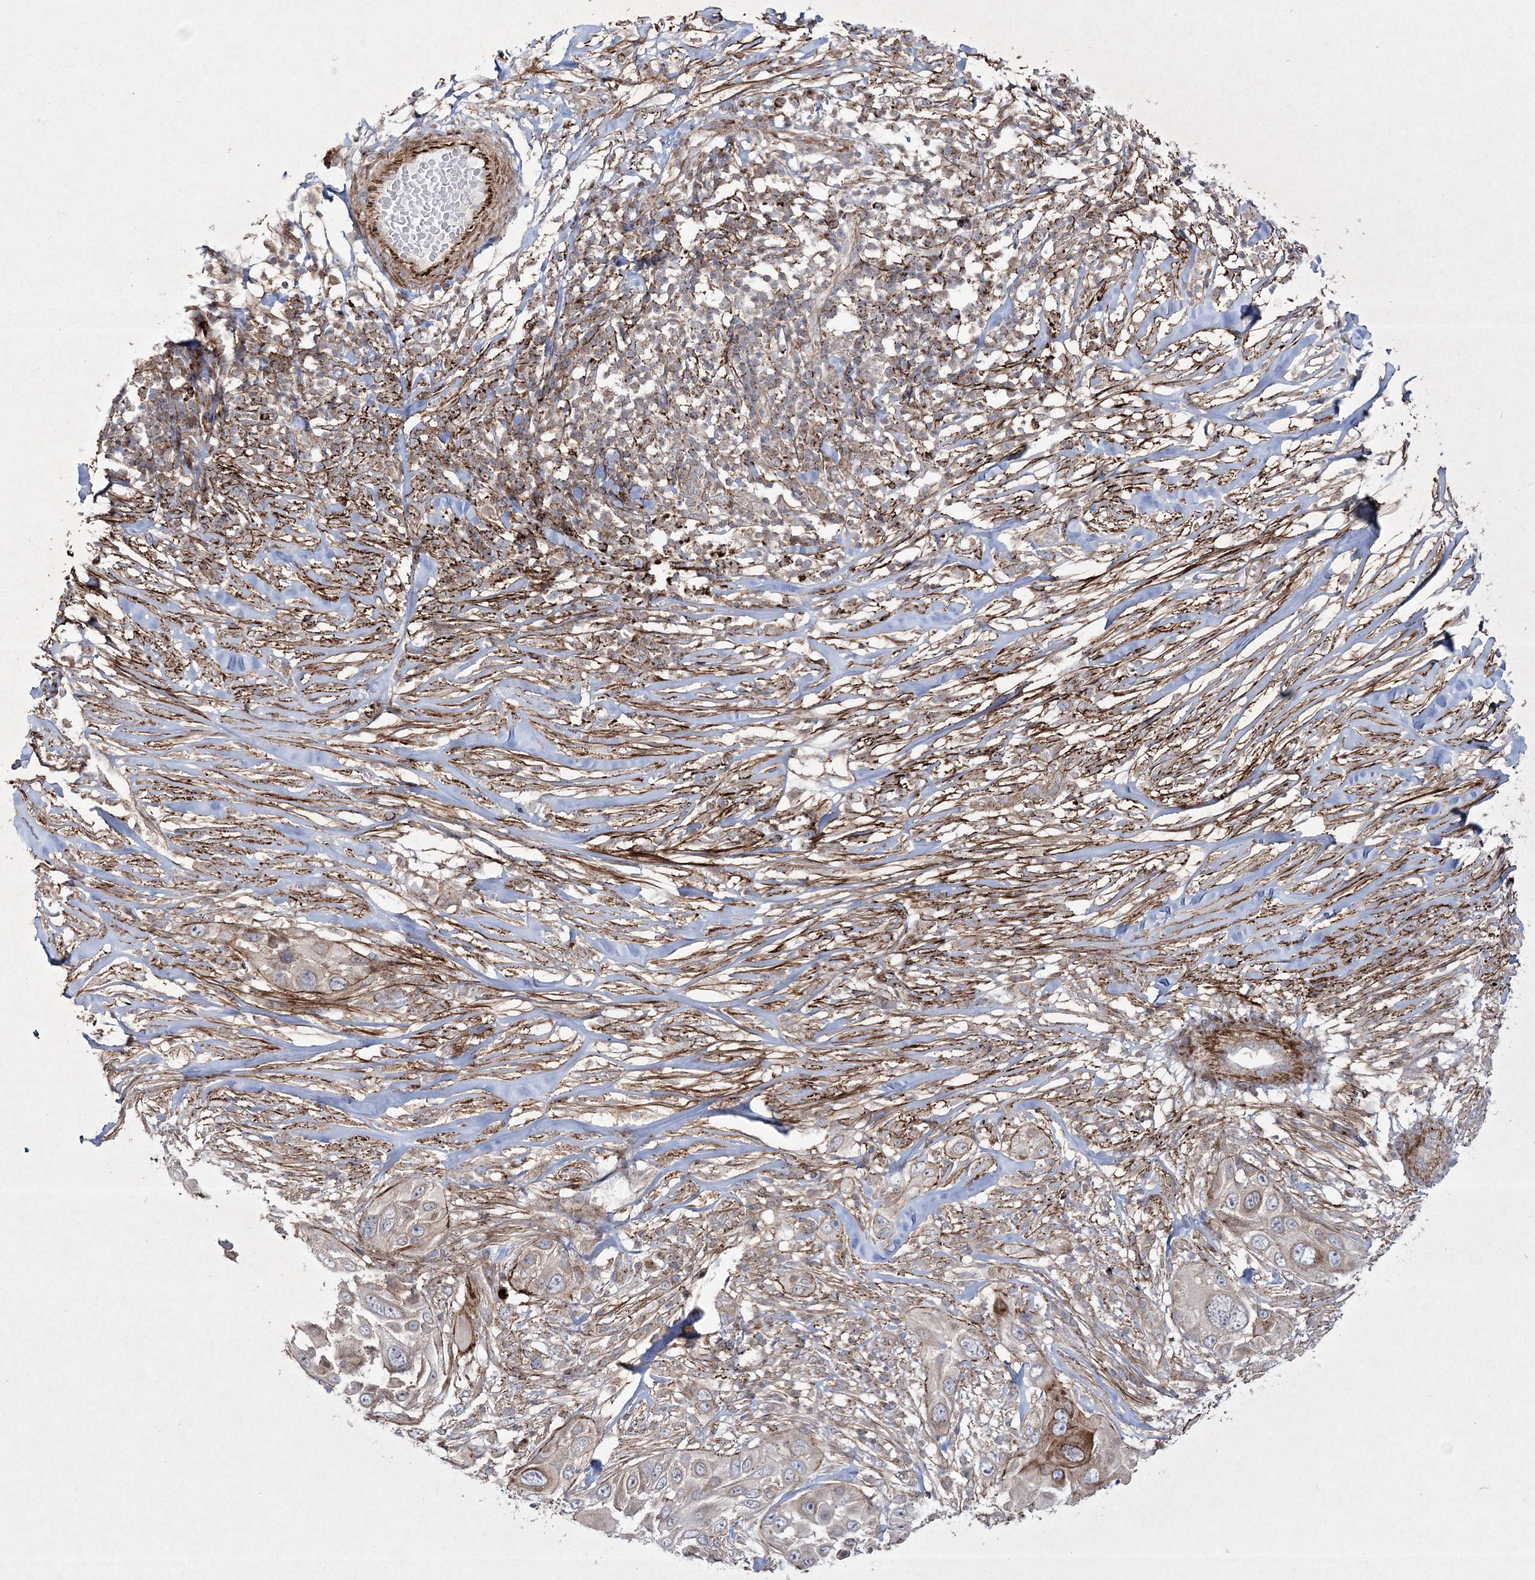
{"staining": {"intensity": "moderate", "quantity": "25%-75%", "location": "cytoplasmic/membranous"}, "tissue": "skin cancer", "cell_type": "Tumor cells", "image_type": "cancer", "snomed": [{"axis": "morphology", "description": "Squamous cell carcinoma, NOS"}, {"axis": "topography", "description": "Skin"}], "caption": "Moderate cytoplasmic/membranous staining is seen in approximately 25%-75% of tumor cells in squamous cell carcinoma (skin). The protein of interest is stained brown, and the nuclei are stained in blue (DAB (3,3'-diaminobenzidine) IHC with brightfield microscopy, high magnification).", "gene": "RICTOR", "patient": {"sex": "female", "age": 44}}